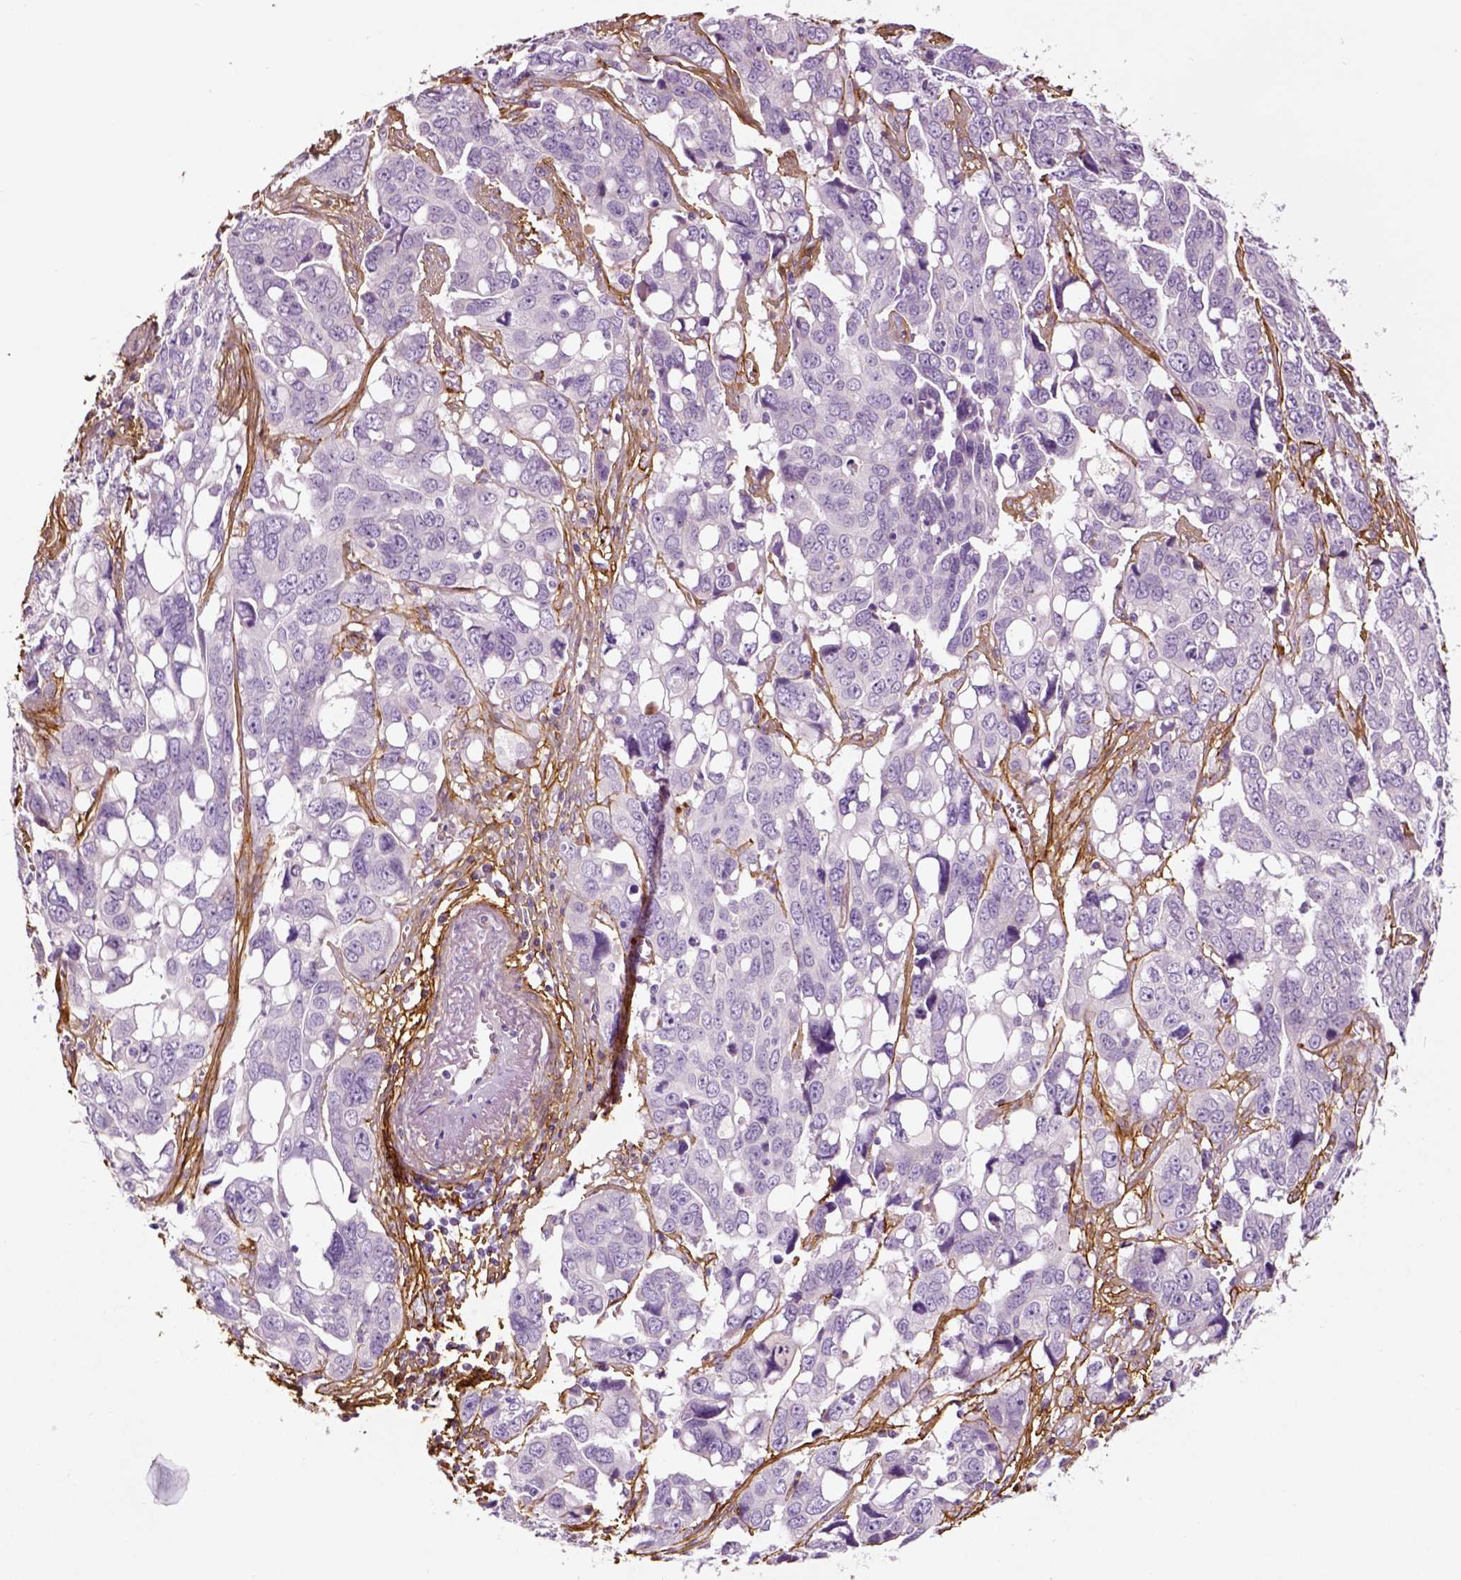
{"staining": {"intensity": "negative", "quantity": "none", "location": "none"}, "tissue": "ovarian cancer", "cell_type": "Tumor cells", "image_type": "cancer", "snomed": [{"axis": "morphology", "description": "Carcinoma, endometroid"}, {"axis": "topography", "description": "Ovary"}], "caption": "Micrograph shows no significant protein expression in tumor cells of endometroid carcinoma (ovarian).", "gene": "COL6A2", "patient": {"sex": "female", "age": 78}}